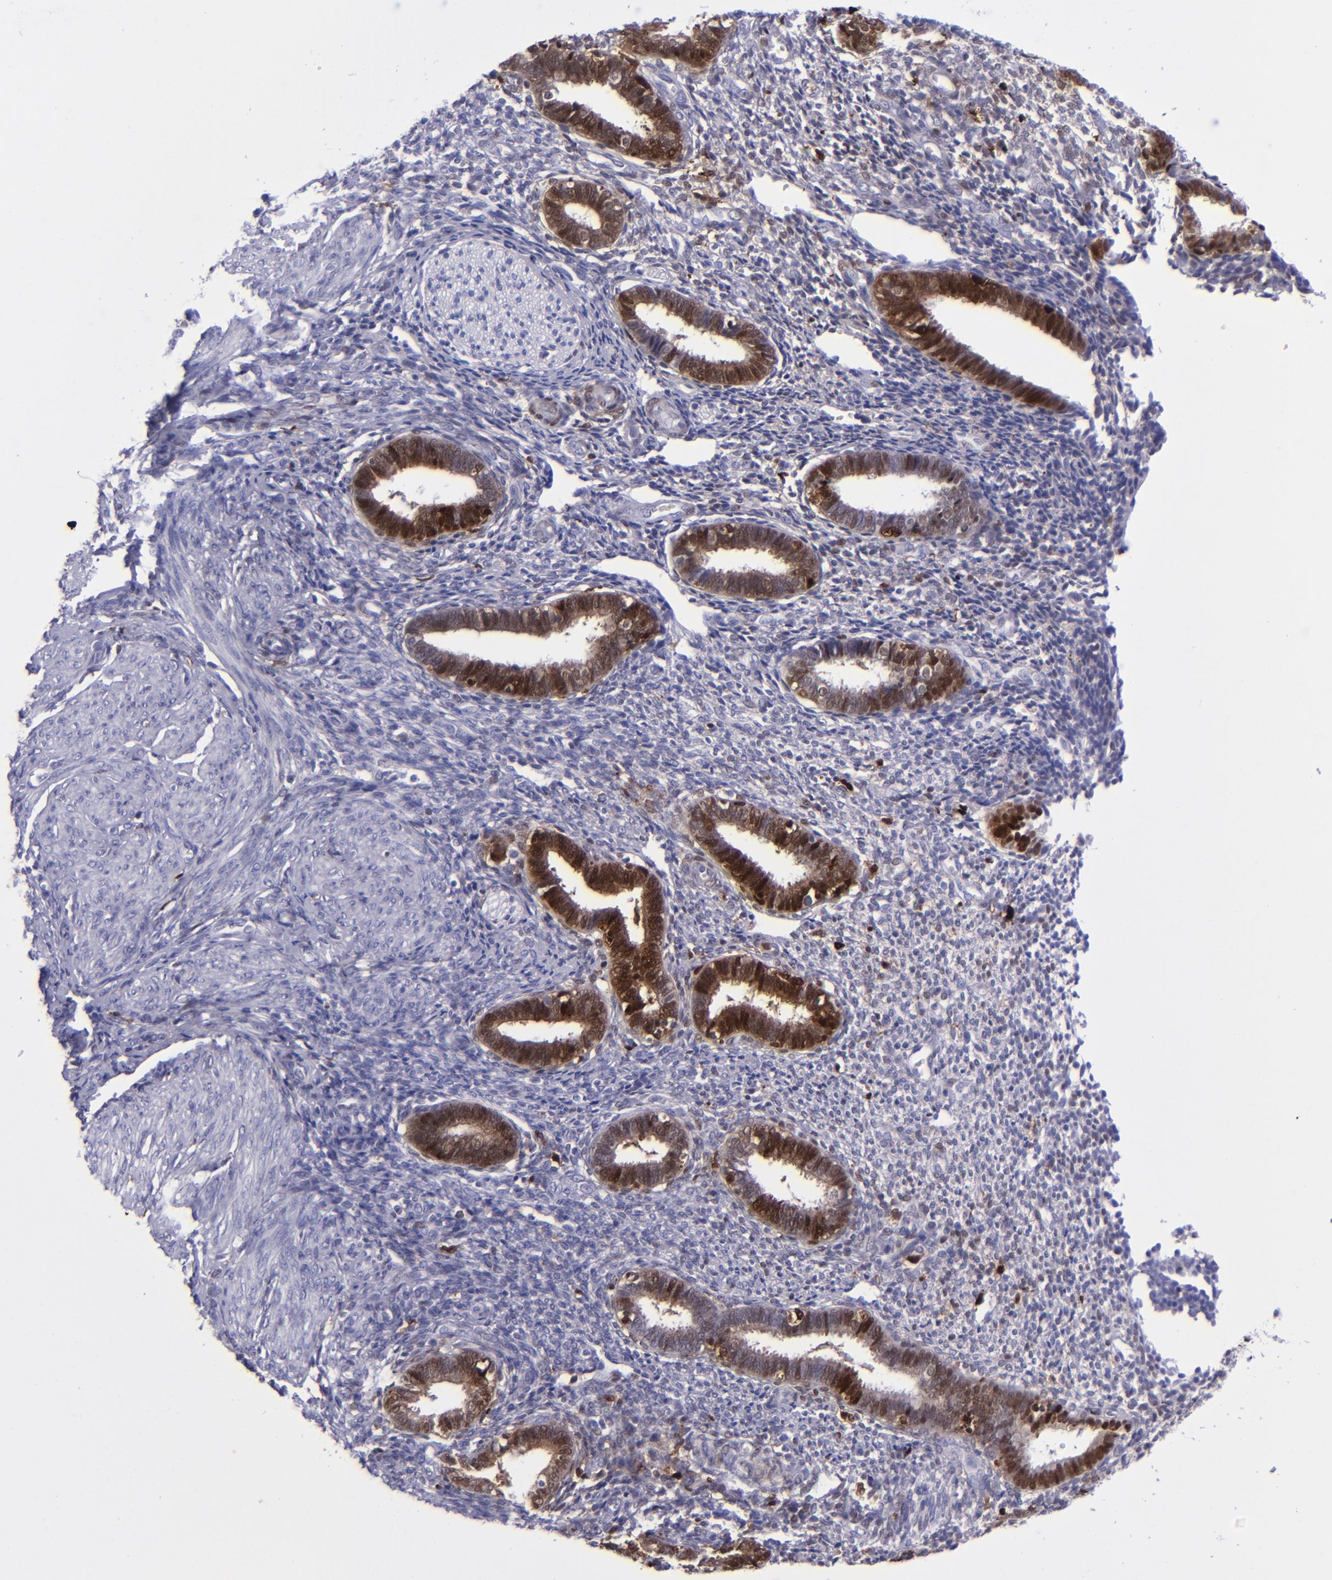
{"staining": {"intensity": "moderate", "quantity": "<25%", "location": "cytoplasmic/membranous,nuclear"}, "tissue": "endometrium", "cell_type": "Cells in endometrial stroma", "image_type": "normal", "snomed": [{"axis": "morphology", "description": "Normal tissue, NOS"}, {"axis": "topography", "description": "Endometrium"}], "caption": "IHC micrograph of benign endometrium: human endometrium stained using IHC shows low levels of moderate protein expression localized specifically in the cytoplasmic/membranous,nuclear of cells in endometrial stroma, appearing as a cytoplasmic/membranous,nuclear brown color.", "gene": "TYMP", "patient": {"sex": "female", "age": 27}}